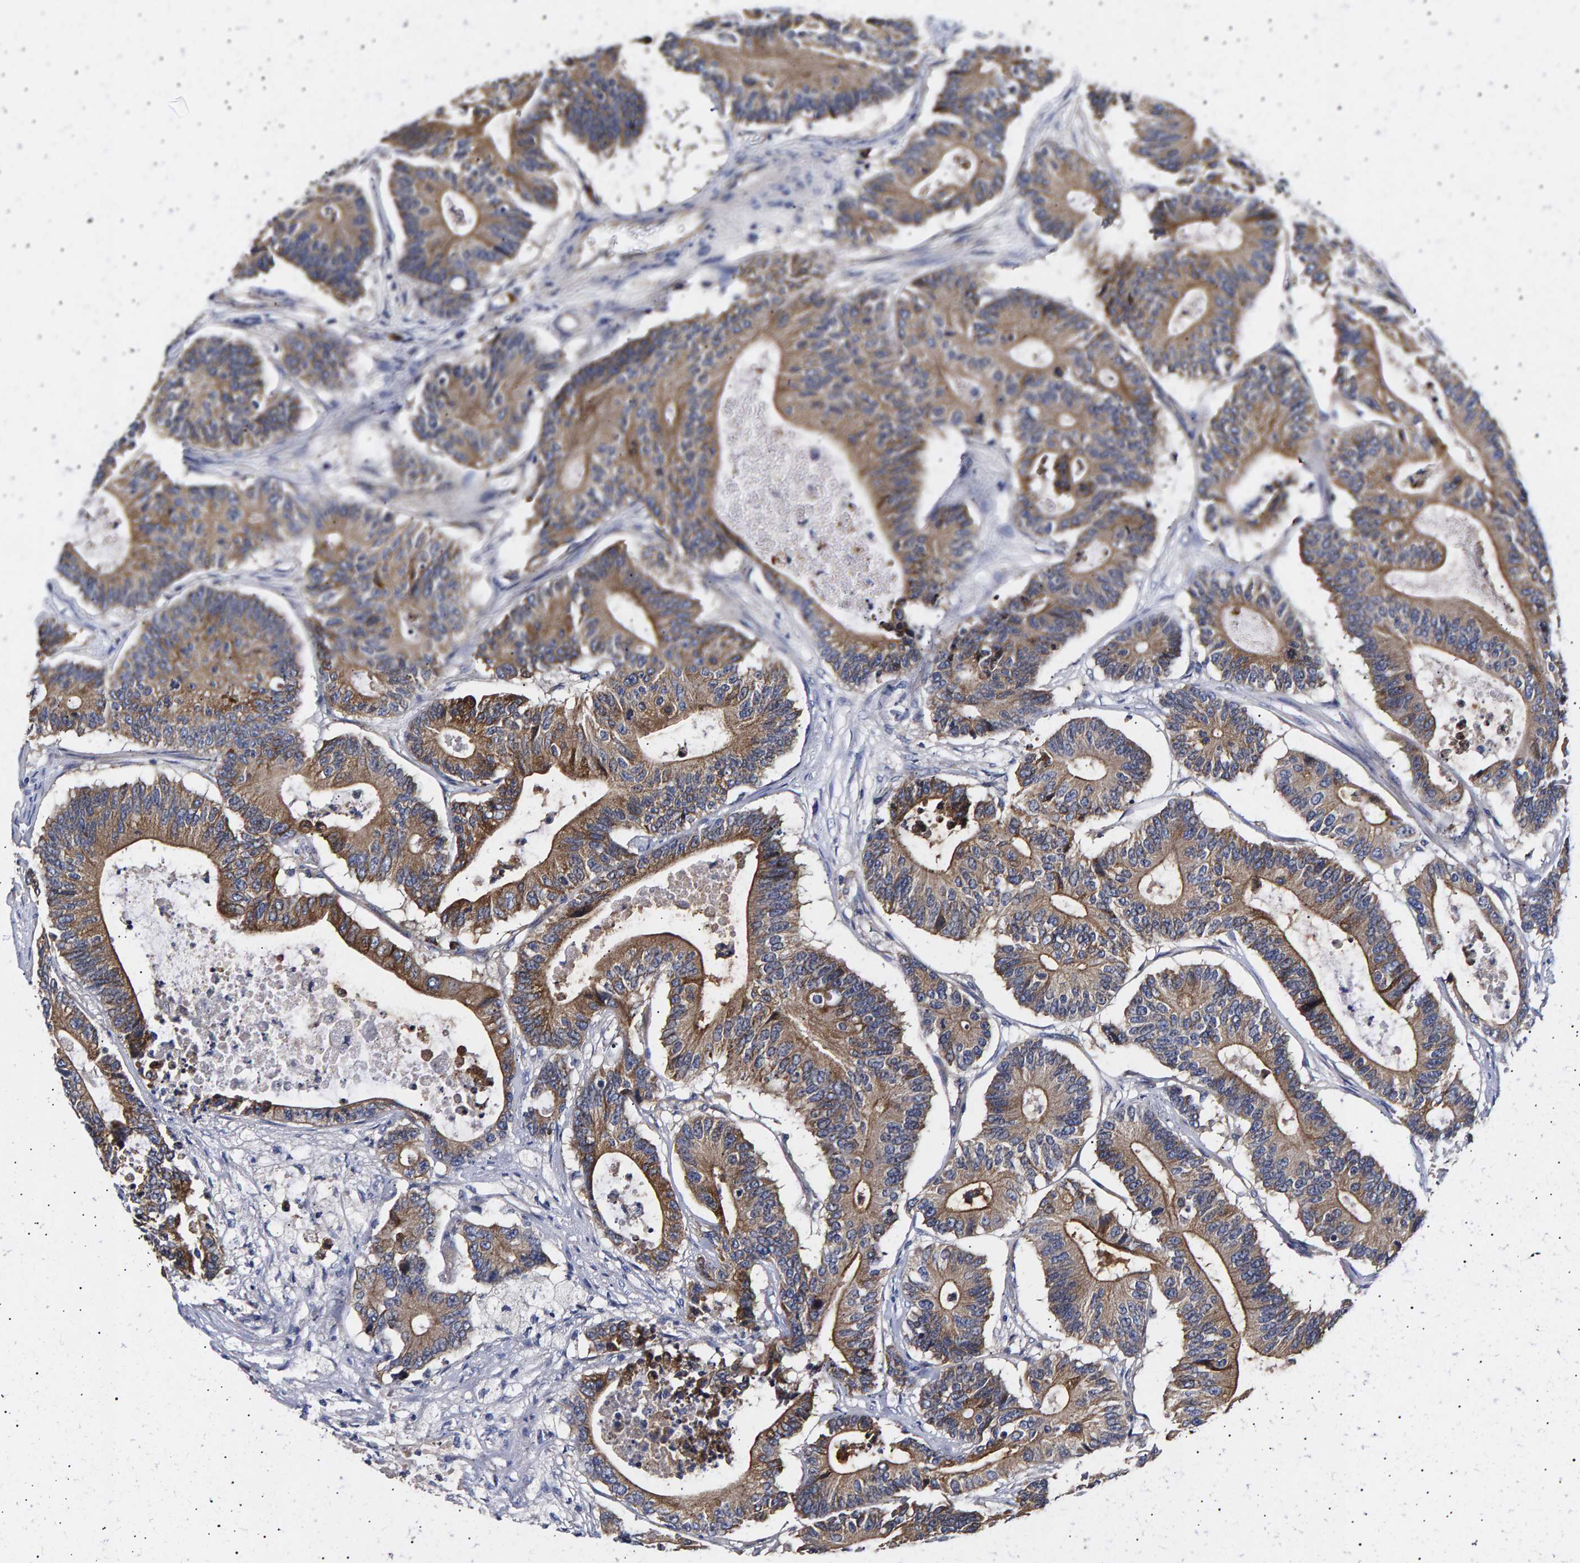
{"staining": {"intensity": "moderate", "quantity": ">75%", "location": "cytoplasmic/membranous"}, "tissue": "colorectal cancer", "cell_type": "Tumor cells", "image_type": "cancer", "snomed": [{"axis": "morphology", "description": "Adenocarcinoma, NOS"}, {"axis": "topography", "description": "Colon"}], "caption": "Tumor cells show medium levels of moderate cytoplasmic/membranous staining in approximately >75% of cells in colorectal cancer. Nuclei are stained in blue.", "gene": "ANKRD40", "patient": {"sex": "female", "age": 84}}